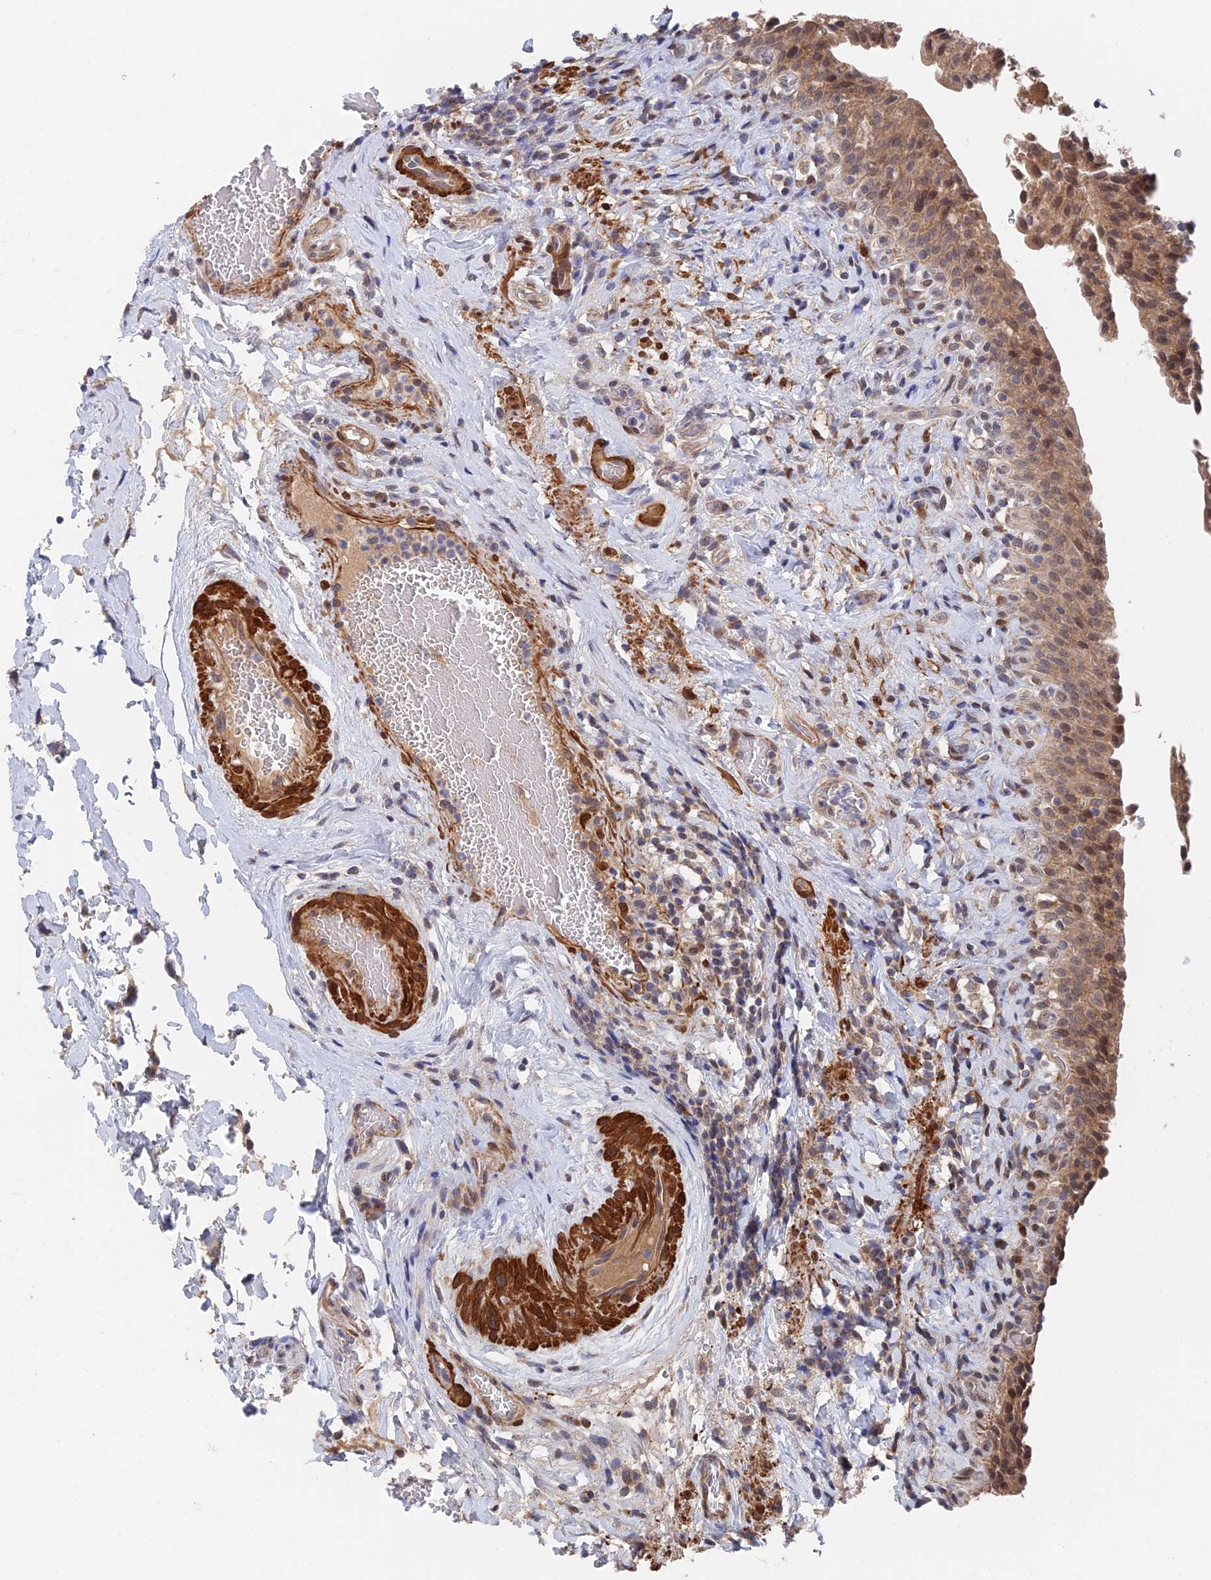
{"staining": {"intensity": "moderate", "quantity": "25%-75%", "location": "cytoplasmic/membranous,nuclear"}, "tissue": "urinary bladder", "cell_type": "Urothelial cells", "image_type": "normal", "snomed": [{"axis": "morphology", "description": "Normal tissue, NOS"}, {"axis": "morphology", "description": "Inflammation, NOS"}, {"axis": "topography", "description": "Urinary bladder"}], "caption": "A histopathology image of urinary bladder stained for a protein shows moderate cytoplasmic/membranous,nuclear brown staining in urothelial cells. The protein is shown in brown color, while the nuclei are stained blue.", "gene": "ZNF320", "patient": {"sex": "male", "age": 64}}